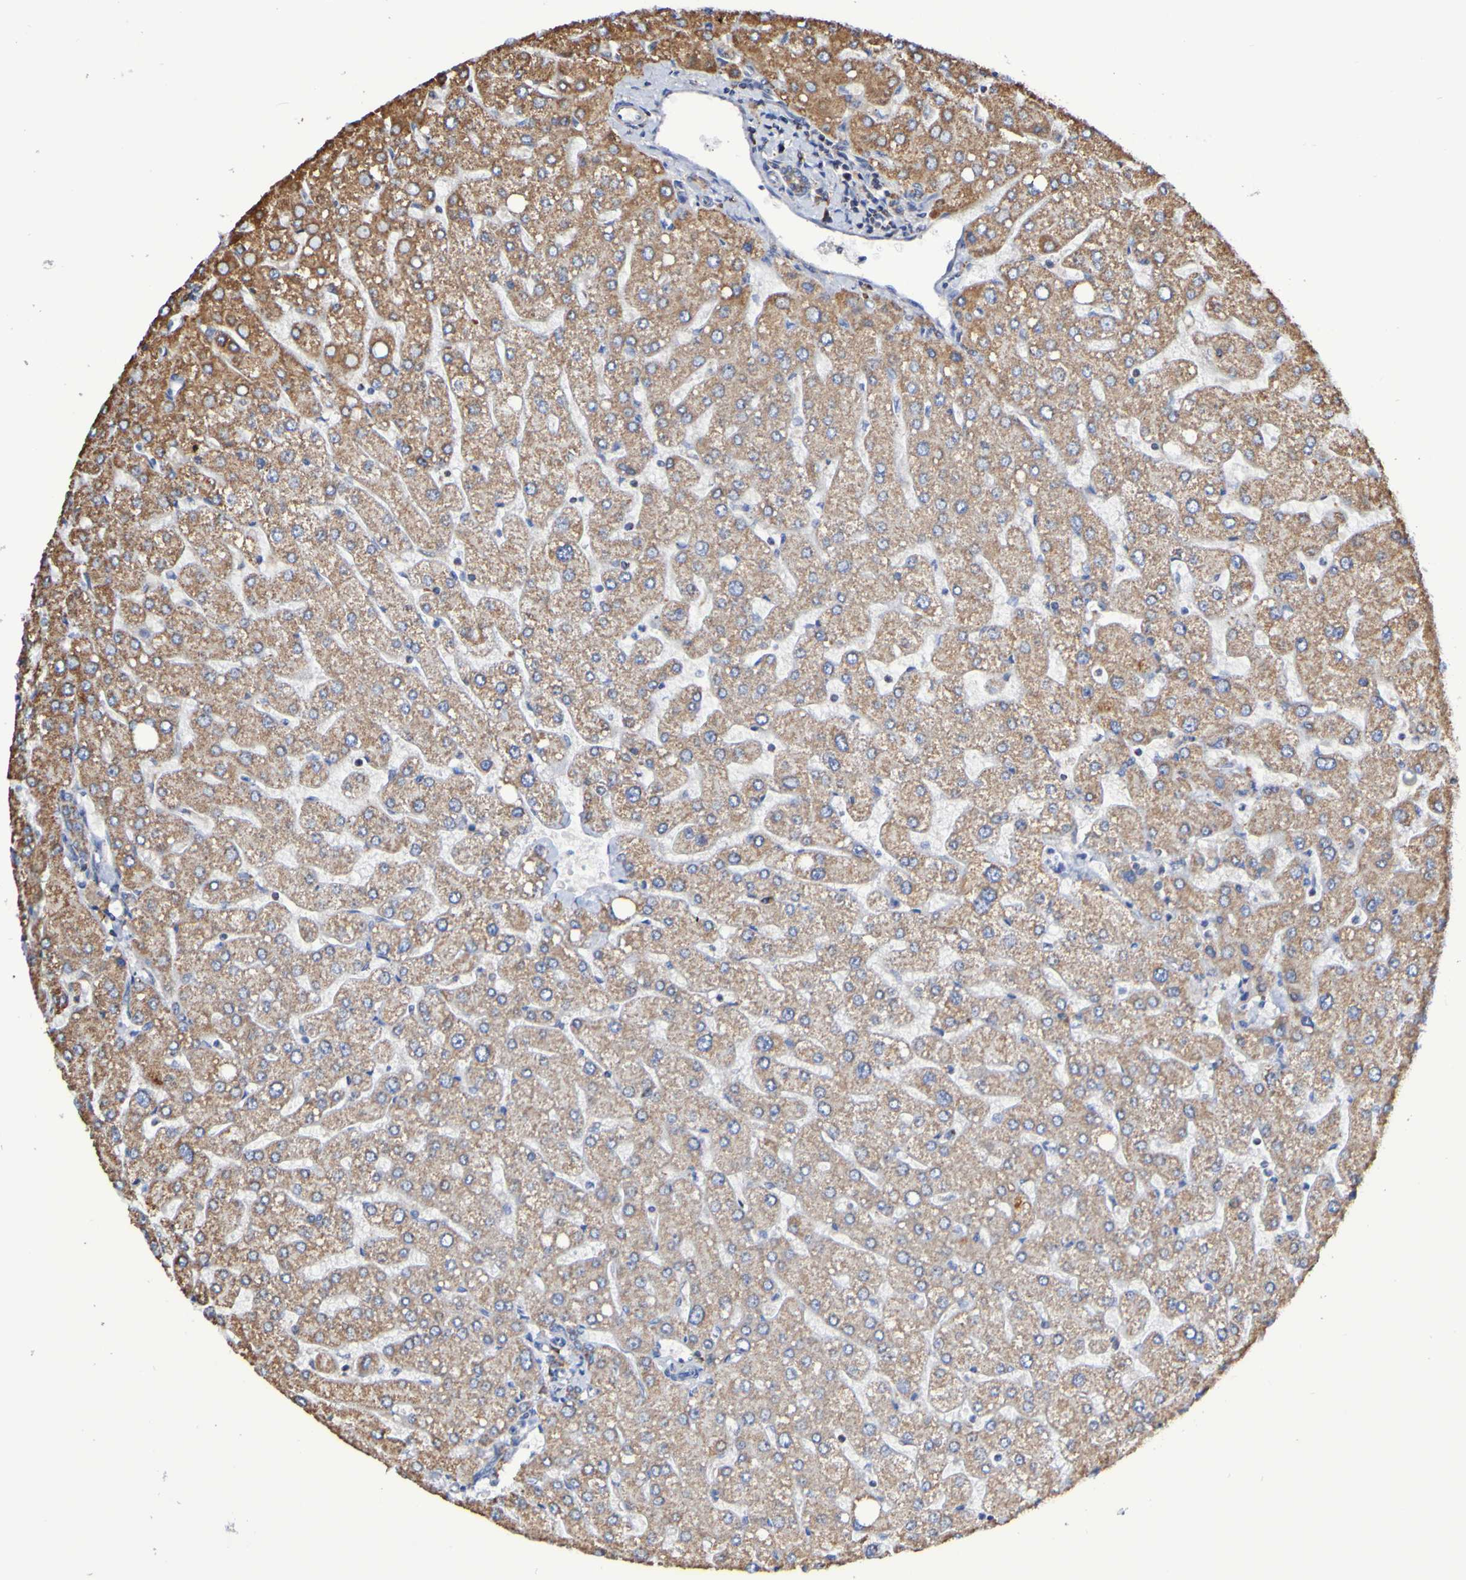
{"staining": {"intensity": "moderate", "quantity": ">75%", "location": "cytoplasmic/membranous"}, "tissue": "liver", "cell_type": "Cholangiocytes", "image_type": "normal", "snomed": [{"axis": "morphology", "description": "Normal tissue, NOS"}, {"axis": "topography", "description": "Liver"}], "caption": "A micrograph of human liver stained for a protein shows moderate cytoplasmic/membranous brown staining in cholangiocytes. Ihc stains the protein of interest in brown and the nuclei are stained blue.", "gene": "IL18R1", "patient": {"sex": "male", "age": 55}}